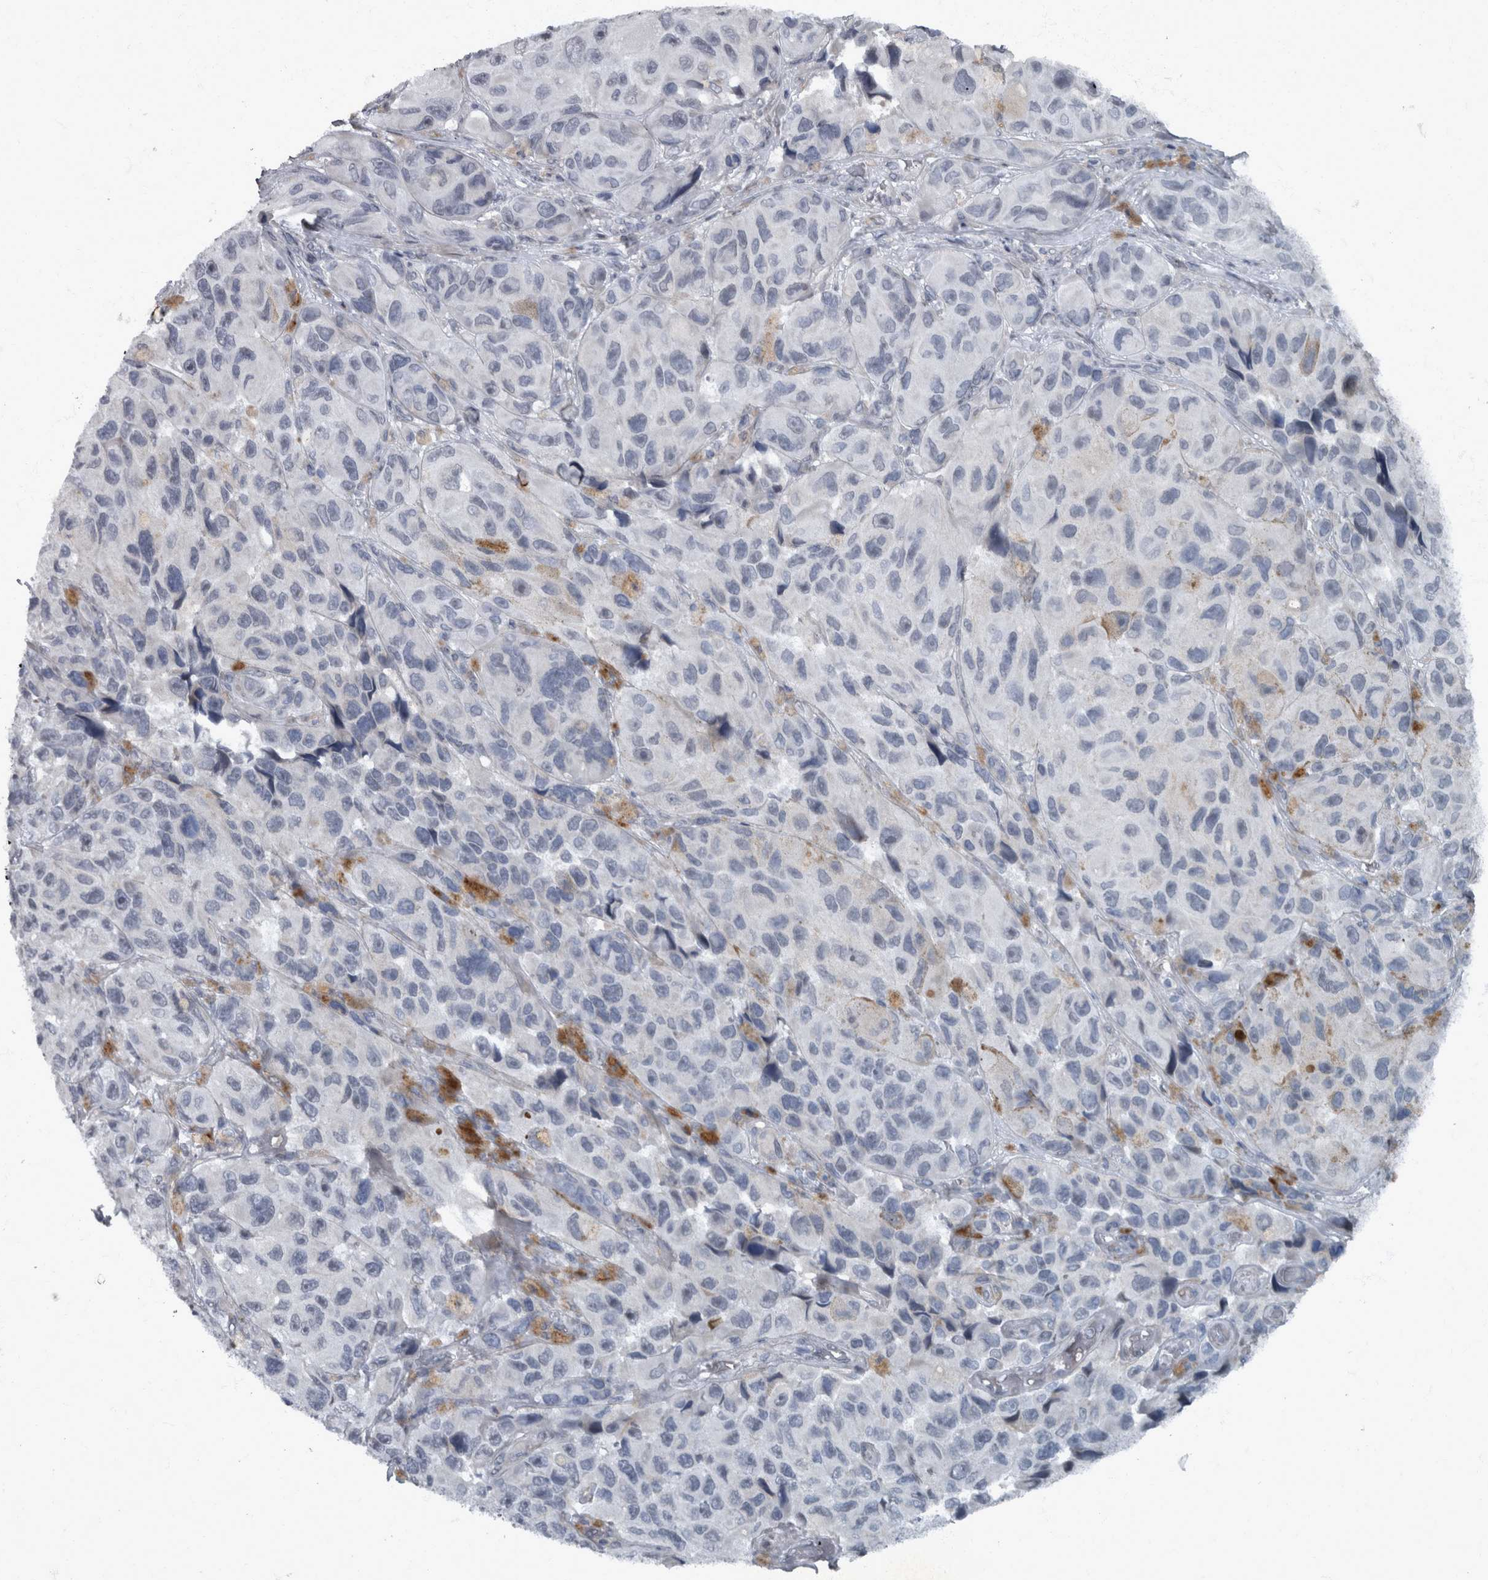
{"staining": {"intensity": "negative", "quantity": "none", "location": "none"}, "tissue": "melanoma", "cell_type": "Tumor cells", "image_type": "cancer", "snomed": [{"axis": "morphology", "description": "Malignant melanoma, NOS"}, {"axis": "topography", "description": "Skin"}], "caption": "This is an immunohistochemistry micrograph of human malignant melanoma. There is no staining in tumor cells.", "gene": "WDR33", "patient": {"sex": "female", "age": 73}}